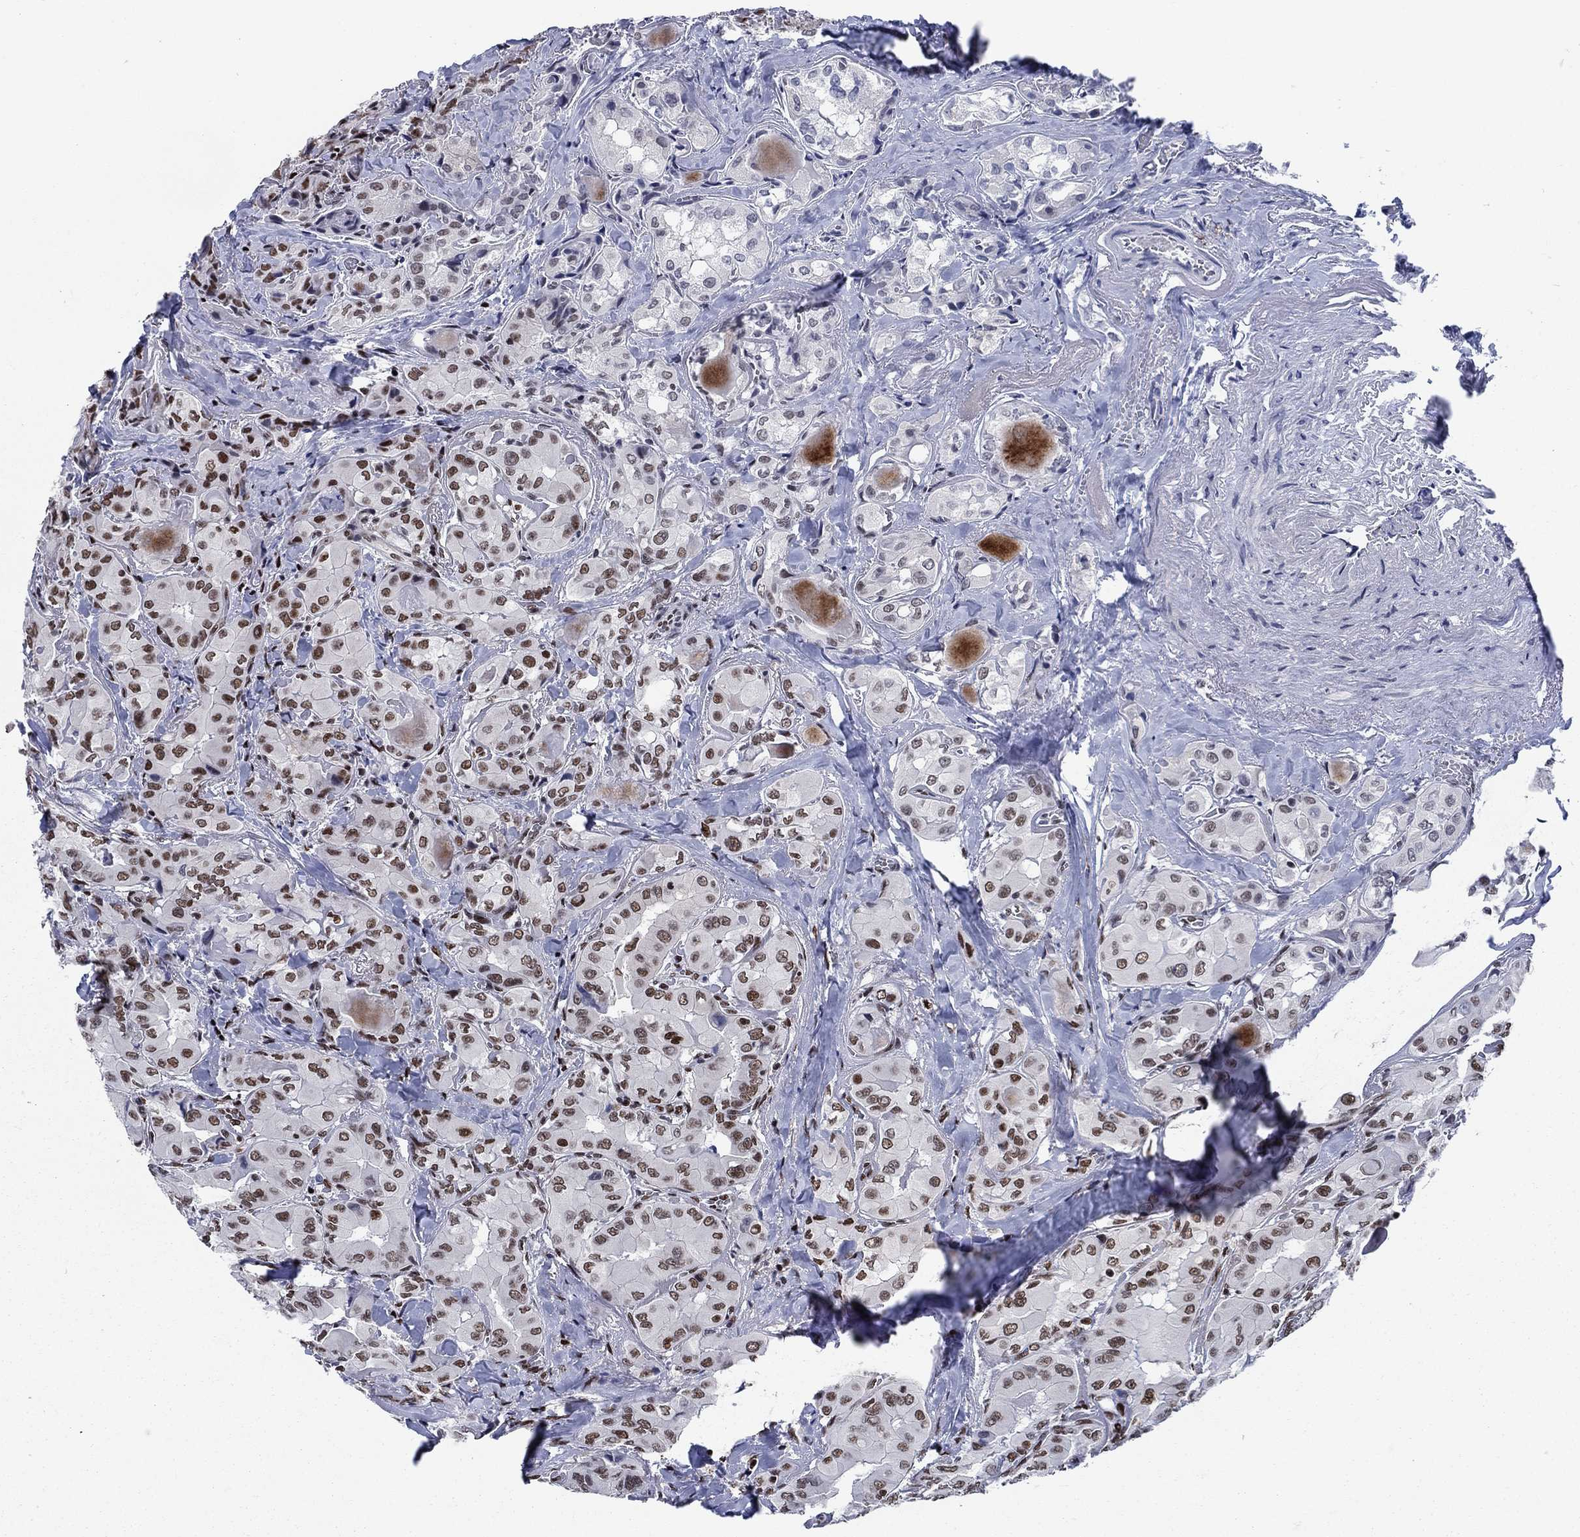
{"staining": {"intensity": "moderate", "quantity": "25%-75%", "location": "nuclear"}, "tissue": "thyroid cancer", "cell_type": "Tumor cells", "image_type": "cancer", "snomed": [{"axis": "morphology", "description": "Normal tissue, NOS"}, {"axis": "morphology", "description": "Papillary adenocarcinoma, NOS"}, {"axis": "topography", "description": "Thyroid gland"}], "caption": "DAB (3,3'-diaminobenzidine) immunohistochemical staining of human thyroid cancer (papillary adenocarcinoma) exhibits moderate nuclear protein expression in approximately 25%-75% of tumor cells. The protein of interest is shown in brown color, while the nuclei are stained blue.", "gene": "RPRD1B", "patient": {"sex": "female", "age": 66}}